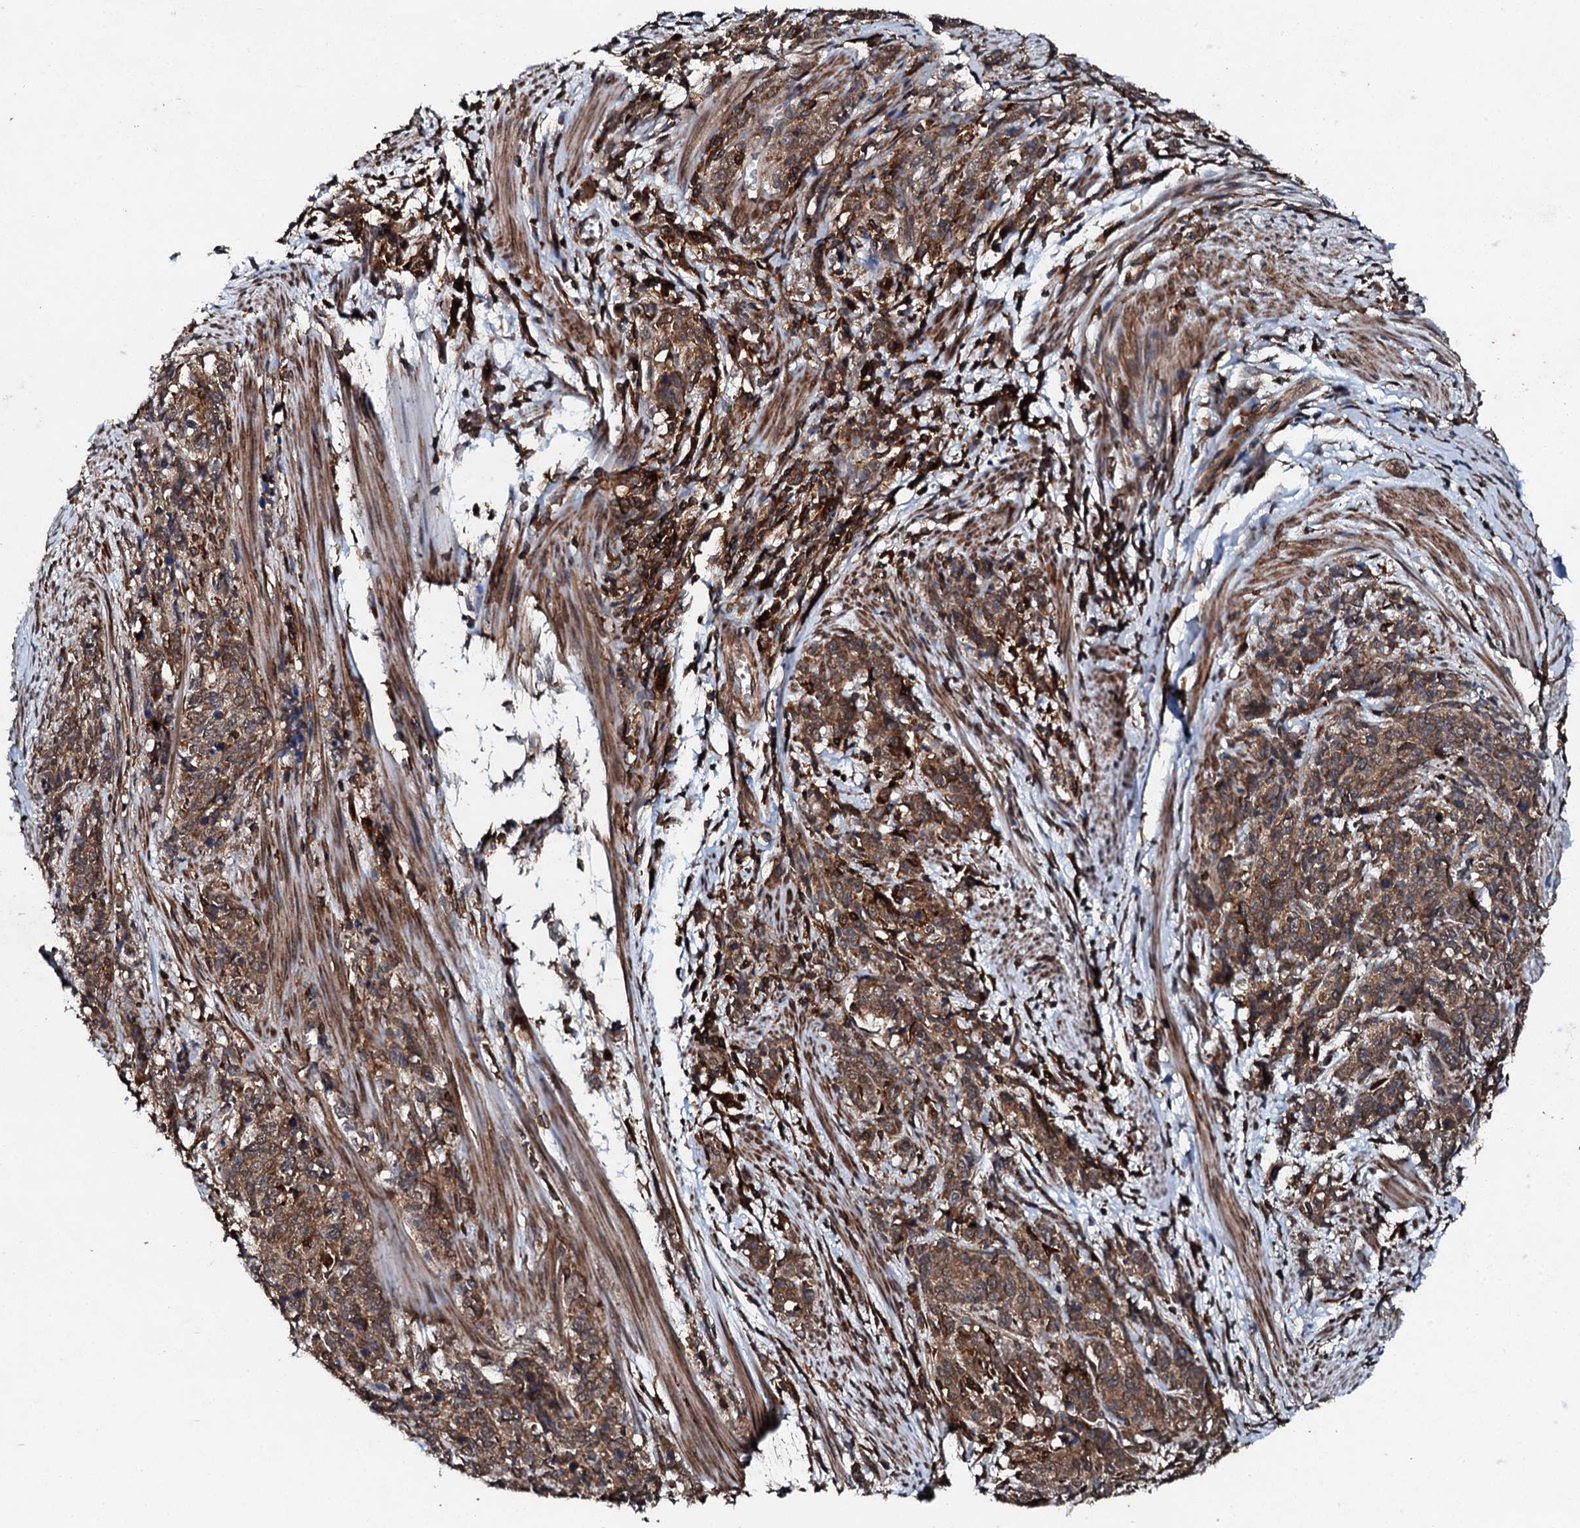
{"staining": {"intensity": "moderate", "quantity": ">75%", "location": "cytoplasmic/membranous"}, "tissue": "cervical cancer", "cell_type": "Tumor cells", "image_type": "cancer", "snomed": [{"axis": "morphology", "description": "Squamous cell carcinoma, NOS"}, {"axis": "topography", "description": "Cervix"}], "caption": "Brown immunohistochemical staining in cervical cancer reveals moderate cytoplasmic/membranous positivity in approximately >75% of tumor cells. (DAB = brown stain, brightfield microscopy at high magnification).", "gene": "EDC4", "patient": {"sex": "female", "age": 60}}